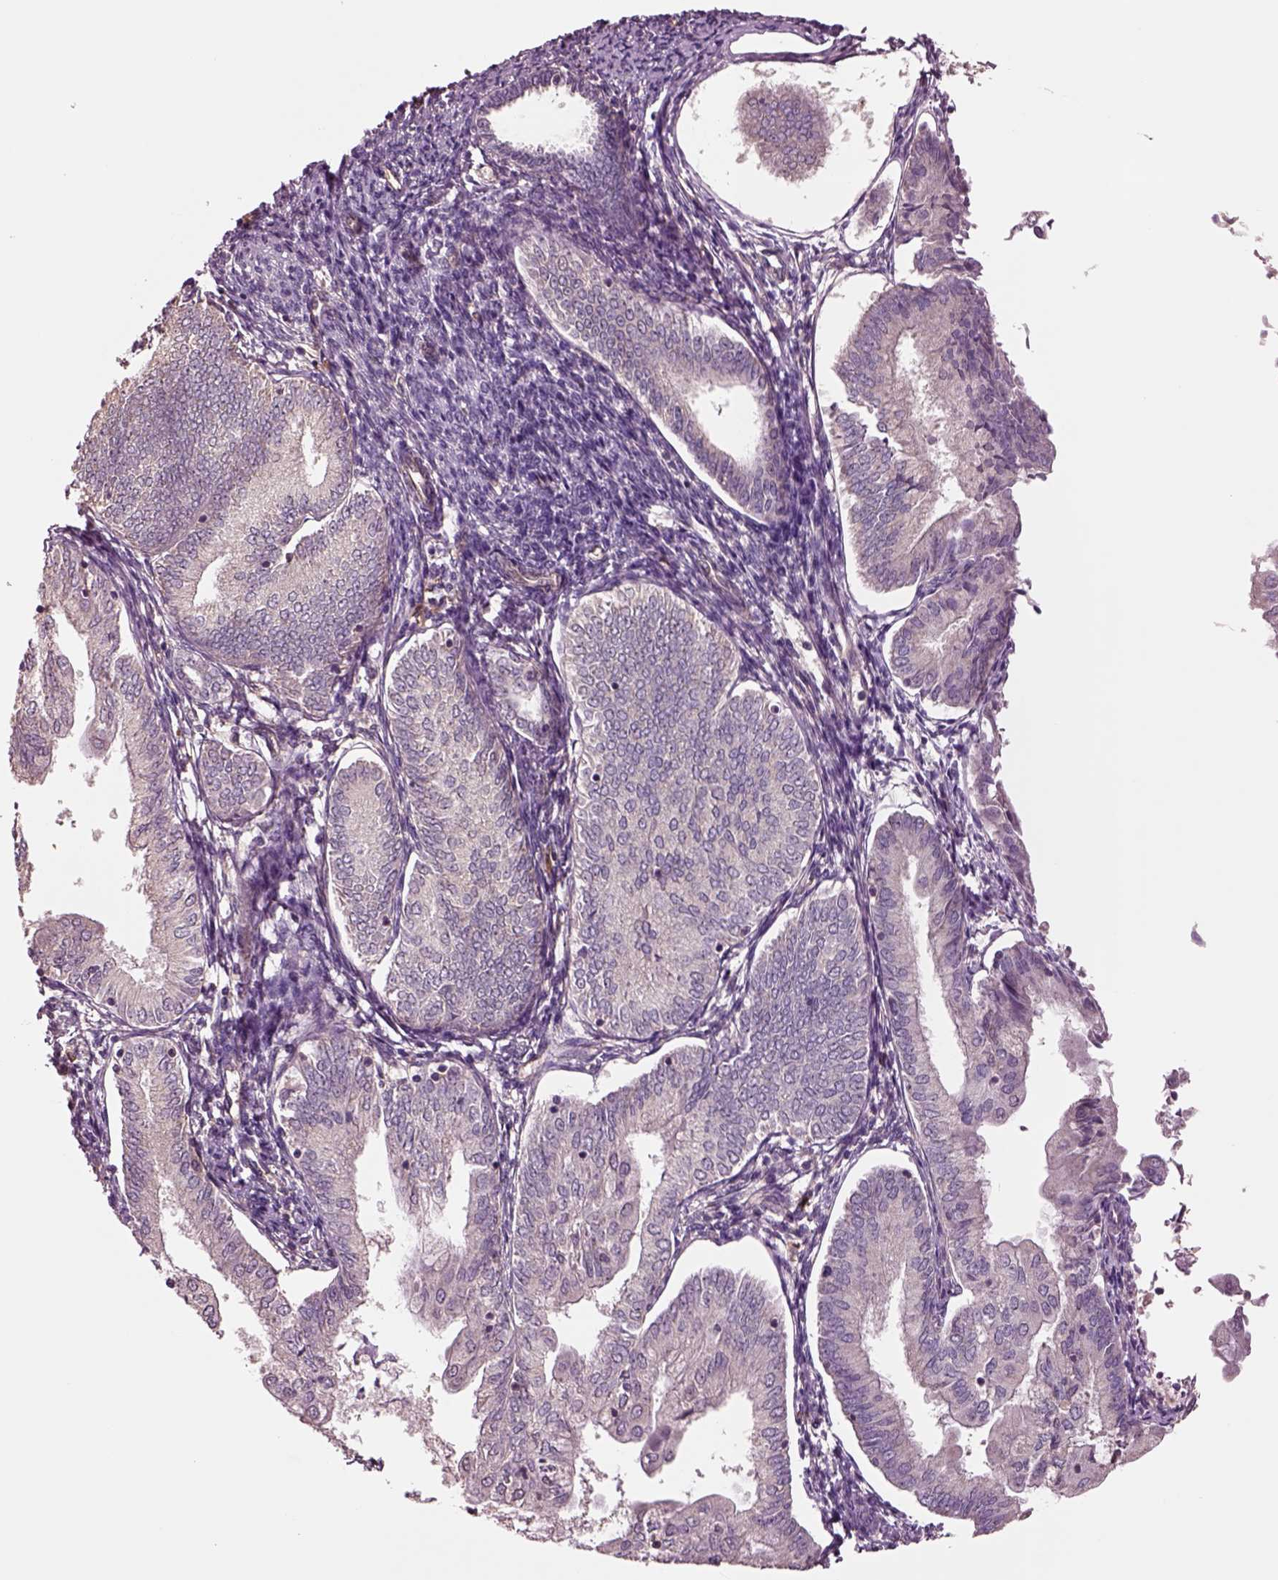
{"staining": {"intensity": "negative", "quantity": "none", "location": "none"}, "tissue": "endometrial cancer", "cell_type": "Tumor cells", "image_type": "cancer", "snomed": [{"axis": "morphology", "description": "Adenocarcinoma, NOS"}, {"axis": "topography", "description": "Endometrium"}], "caption": "Immunohistochemical staining of human endometrial cancer displays no significant expression in tumor cells. (DAB immunohistochemistry (IHC) visualized using brightfield microscopy, high magnification).", "gene": "HTR1B", "patient": {"sex": "female", "age": 55}}